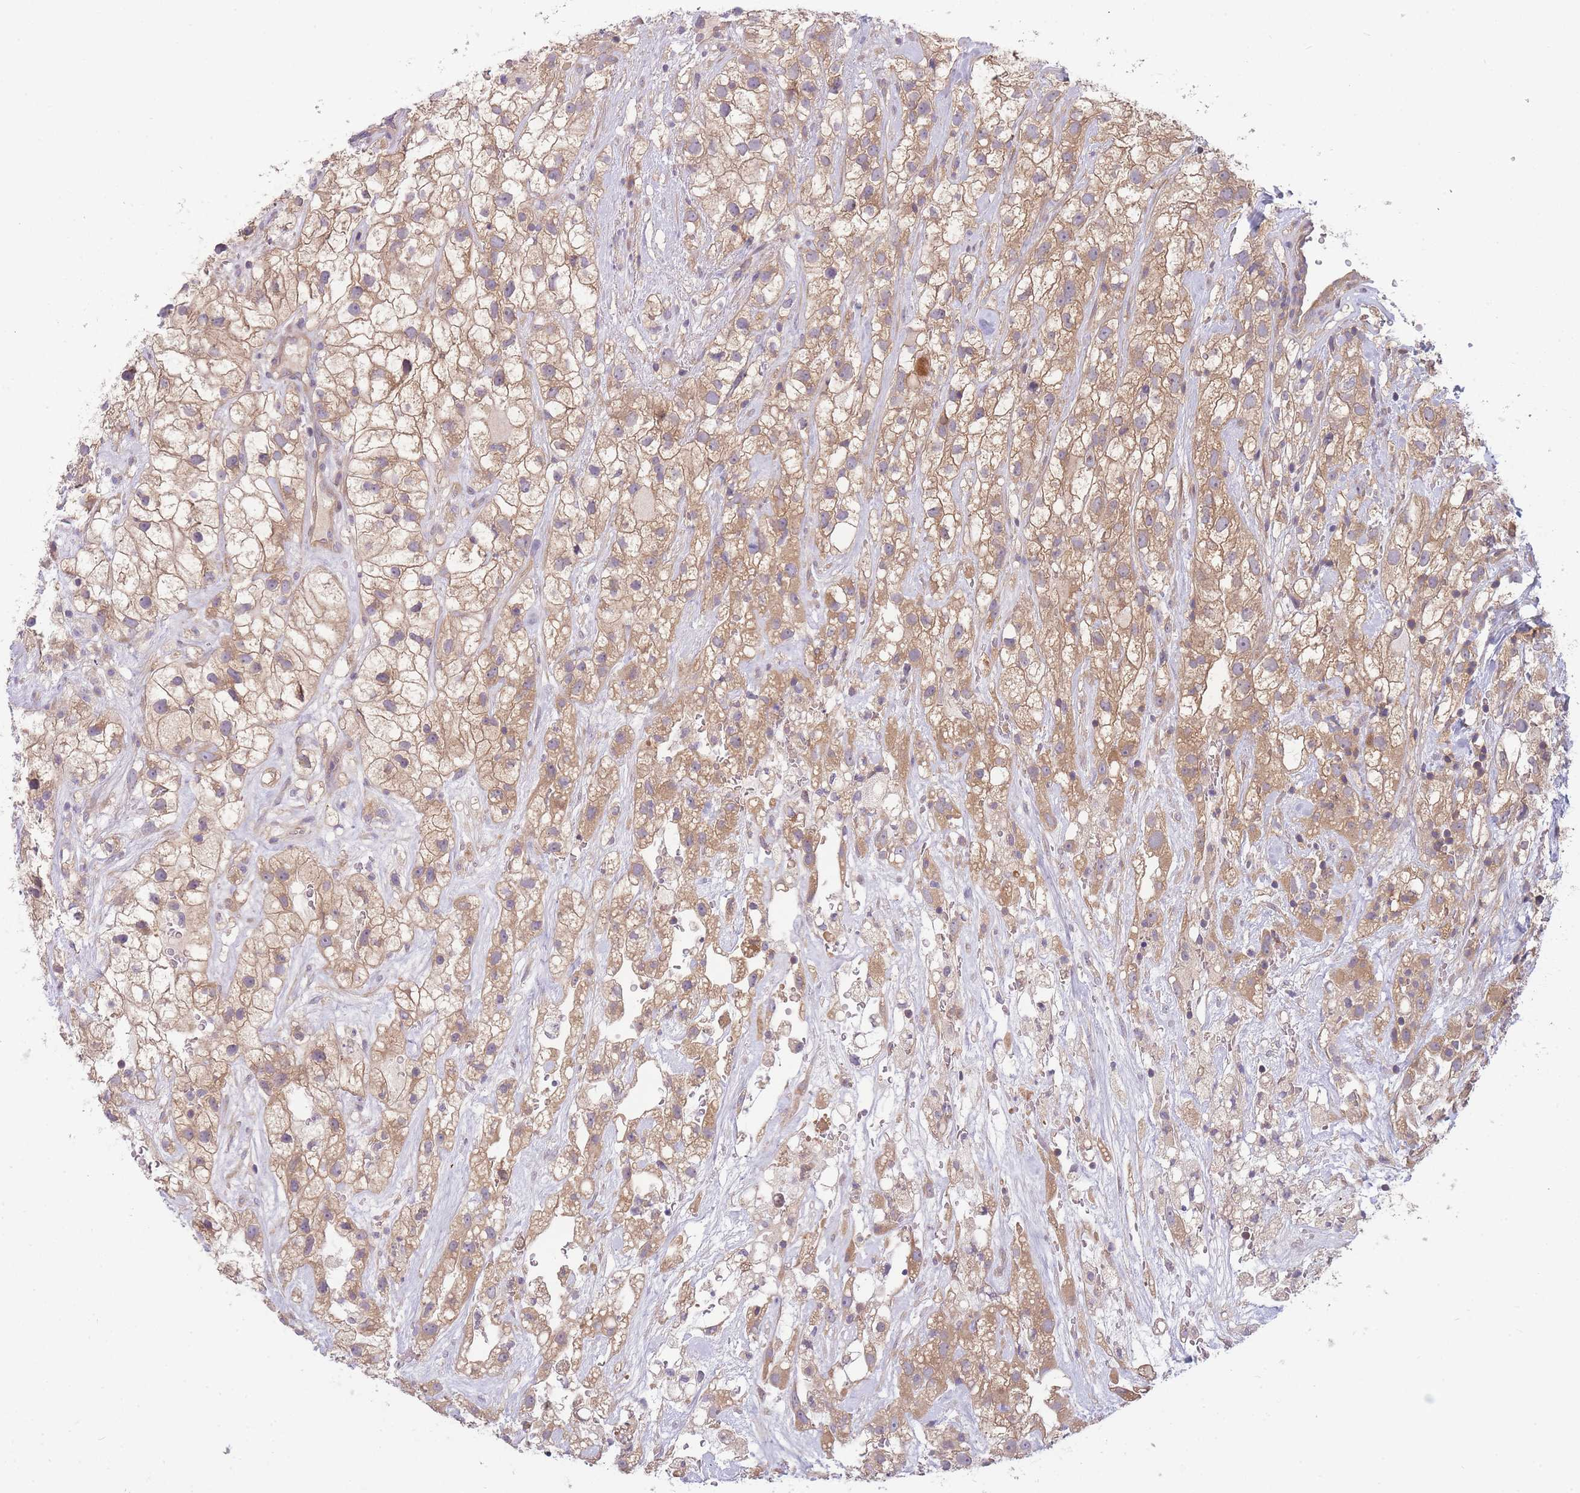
{"staining": {"intensity": "weak", "quantity": ">75%", "location": "cytoplasmic/membranous"}, "tissue": "renal cancer", "cell_type": "Tumor cells", "image_type": "cancer", "snomed": [{"axis": "morphology", "description": "Adenocarcinoma, NOS"}, {"axis": "topography", "description": "Kidney"}], "caption": "Protein analysis of adenocarcinoma (renal) tissue displays weak cytoplasmic/membranous staining in approximately >75% of tumor cells. The staining is performed using DAB brown chromogen to label protein expression. The nuclei are counter-stained blue using hematoxylin.", "gene": "PFDN6", "patient": {"sex": "male", "age": 59}}